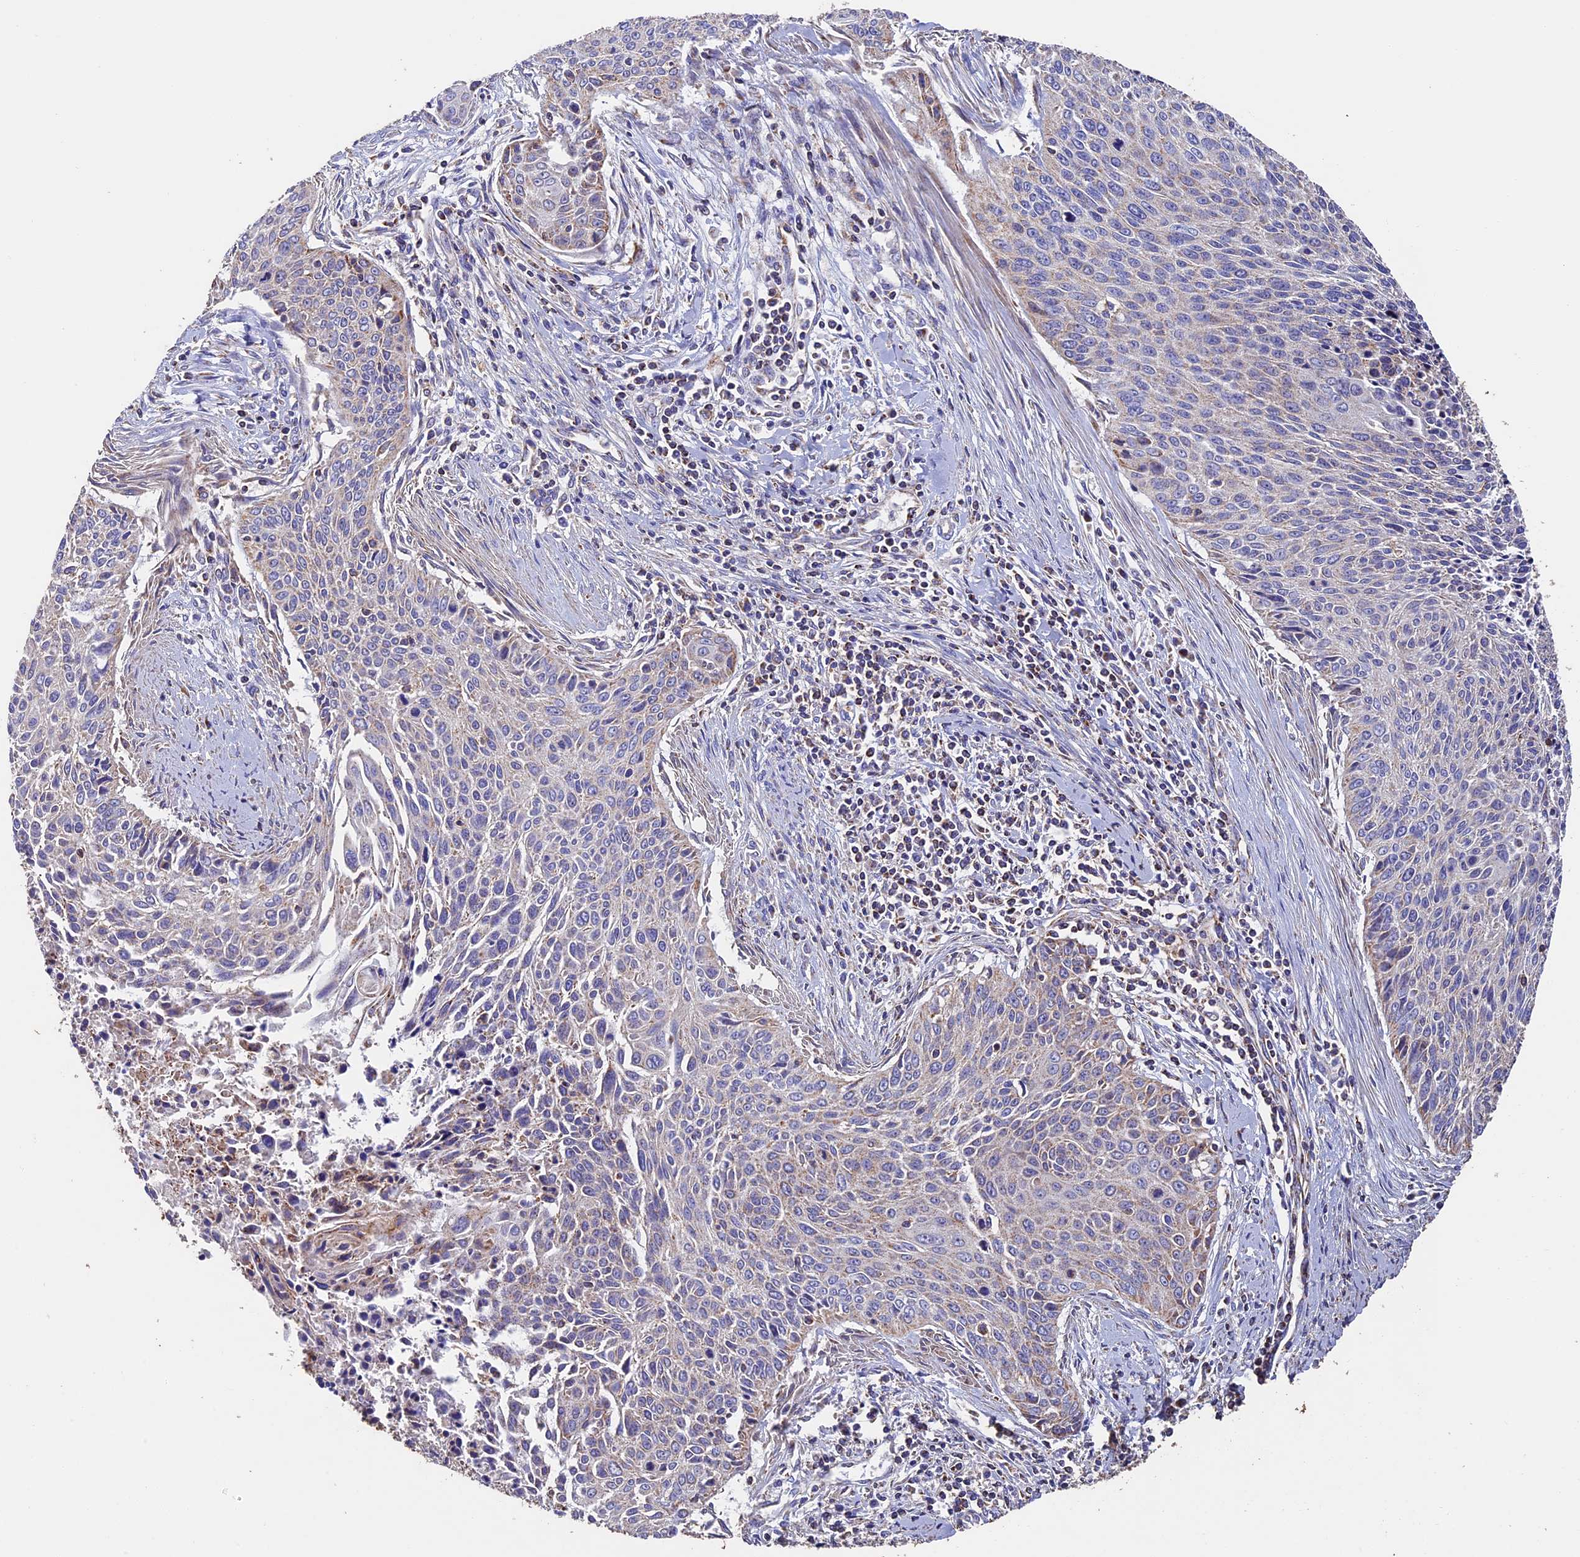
{"staining": {"intensity": "negative", "quantity": "none", "location": "none"}, "tissue": "cervical cancer", "cell_type": "Tumor cells", "image_type": "cancer", "snomed": [{"axis": "morphology", "description": "Squamous cell carcinoma, NOS"}, {"axis": "topography", "description": "Cervix"}], "caption": "A histopathology image of human cervical cancer is negative for staining in tumor cells. The staining was performed using DAB to visualize the protein expression in brown, while the nuclei were stained in blue with hematoxylin (Magnification: 20x).", "gene": "ADAT1", "patient": {"sex": "female", "age": 55}}